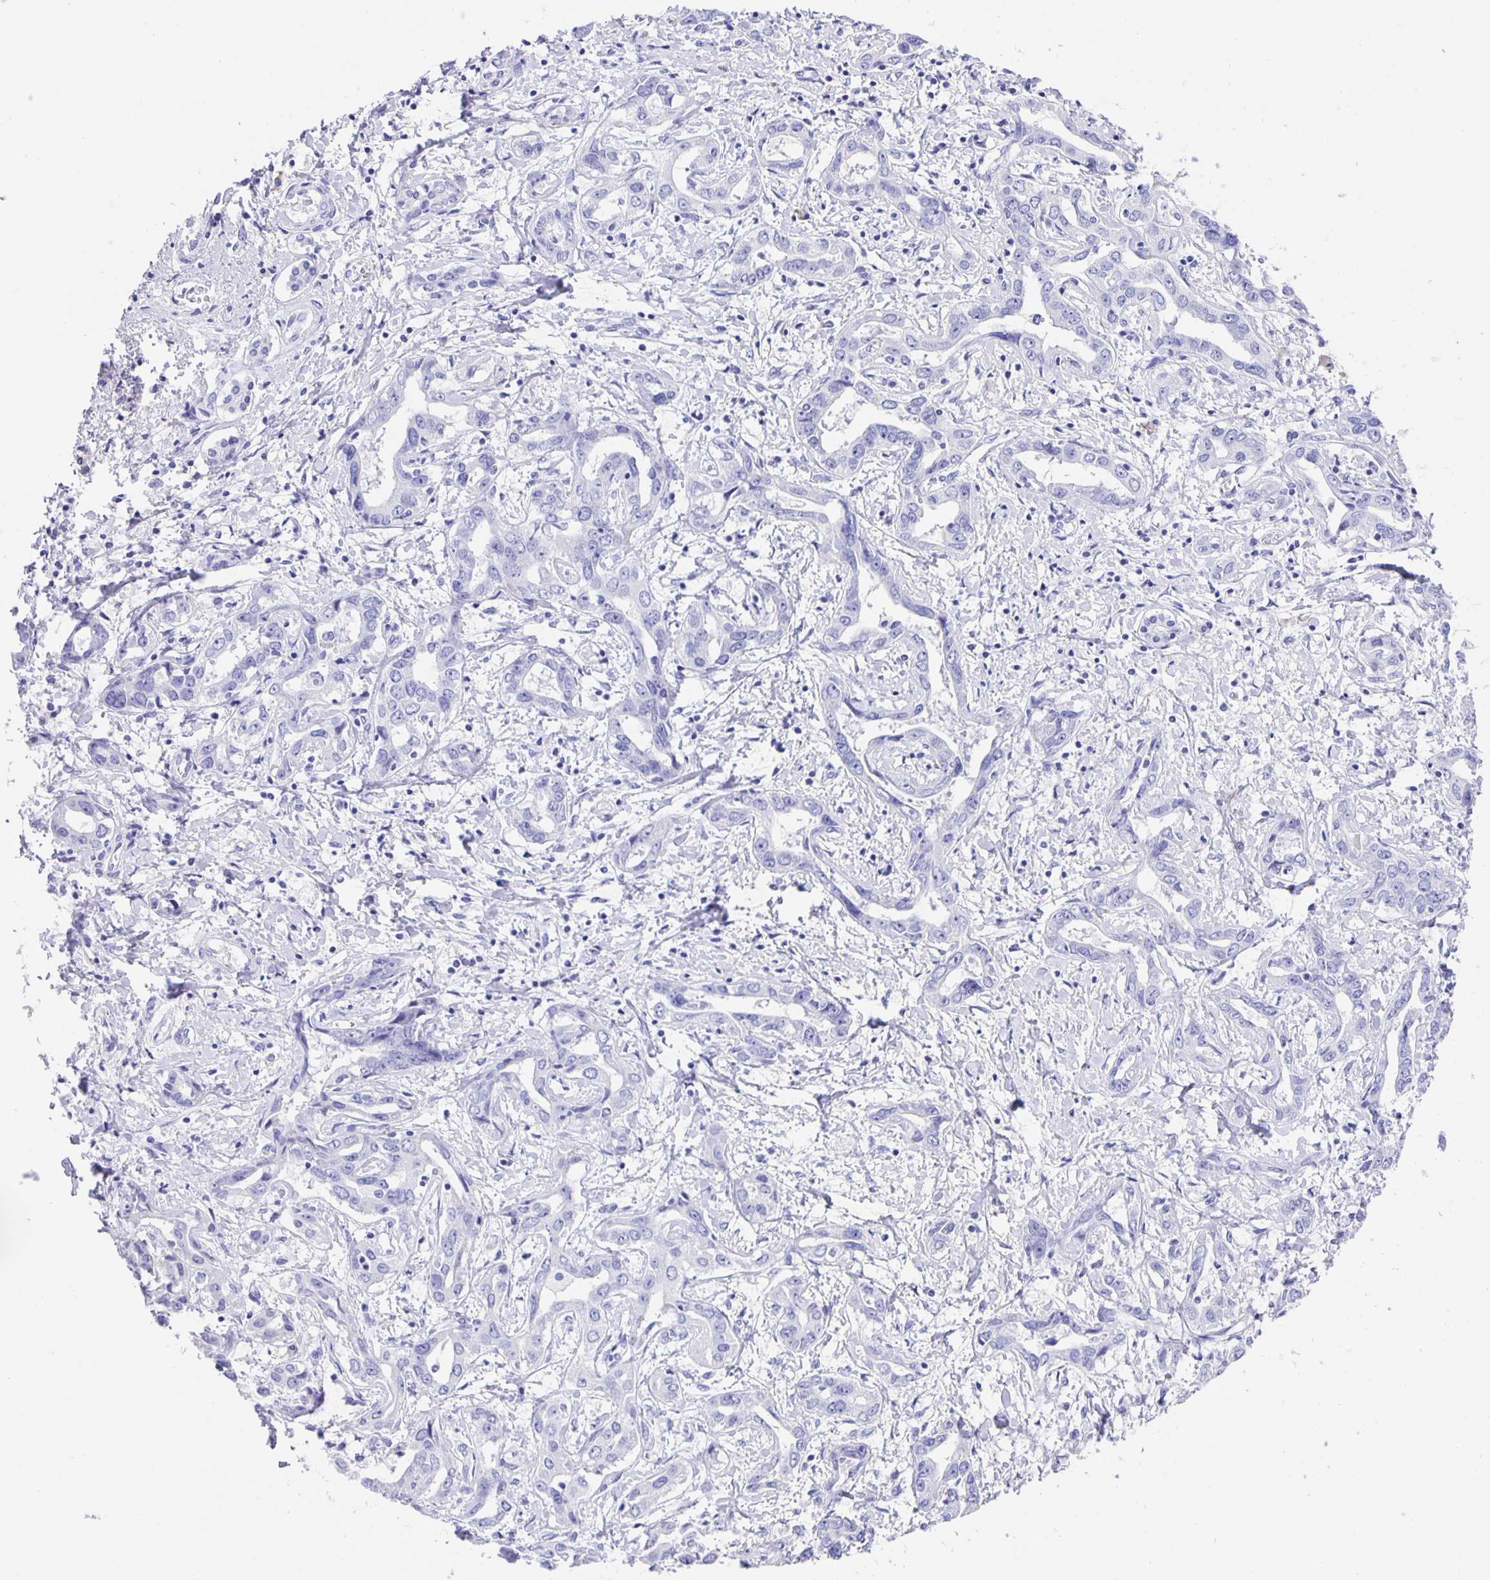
{"staining": {"intensity": "negative", "quantity": "none", "location": "none"}, "tissue": "liver cancer", "cell_type": "Tumor cells", "image_type": "cancer", "snomed": [{"axis": "morphology", "description": "Cholangiocarcinoma"}, {"axis": "topography", "description": "Liver"}], "caption": "High power microscopy photomicrograph of an immunohistochemistry micrograph of liver cancer, revealing no significant expression in tumor cells.", "gene": "GUCA2A", "patient": {"sex": "male", "age": 59}}